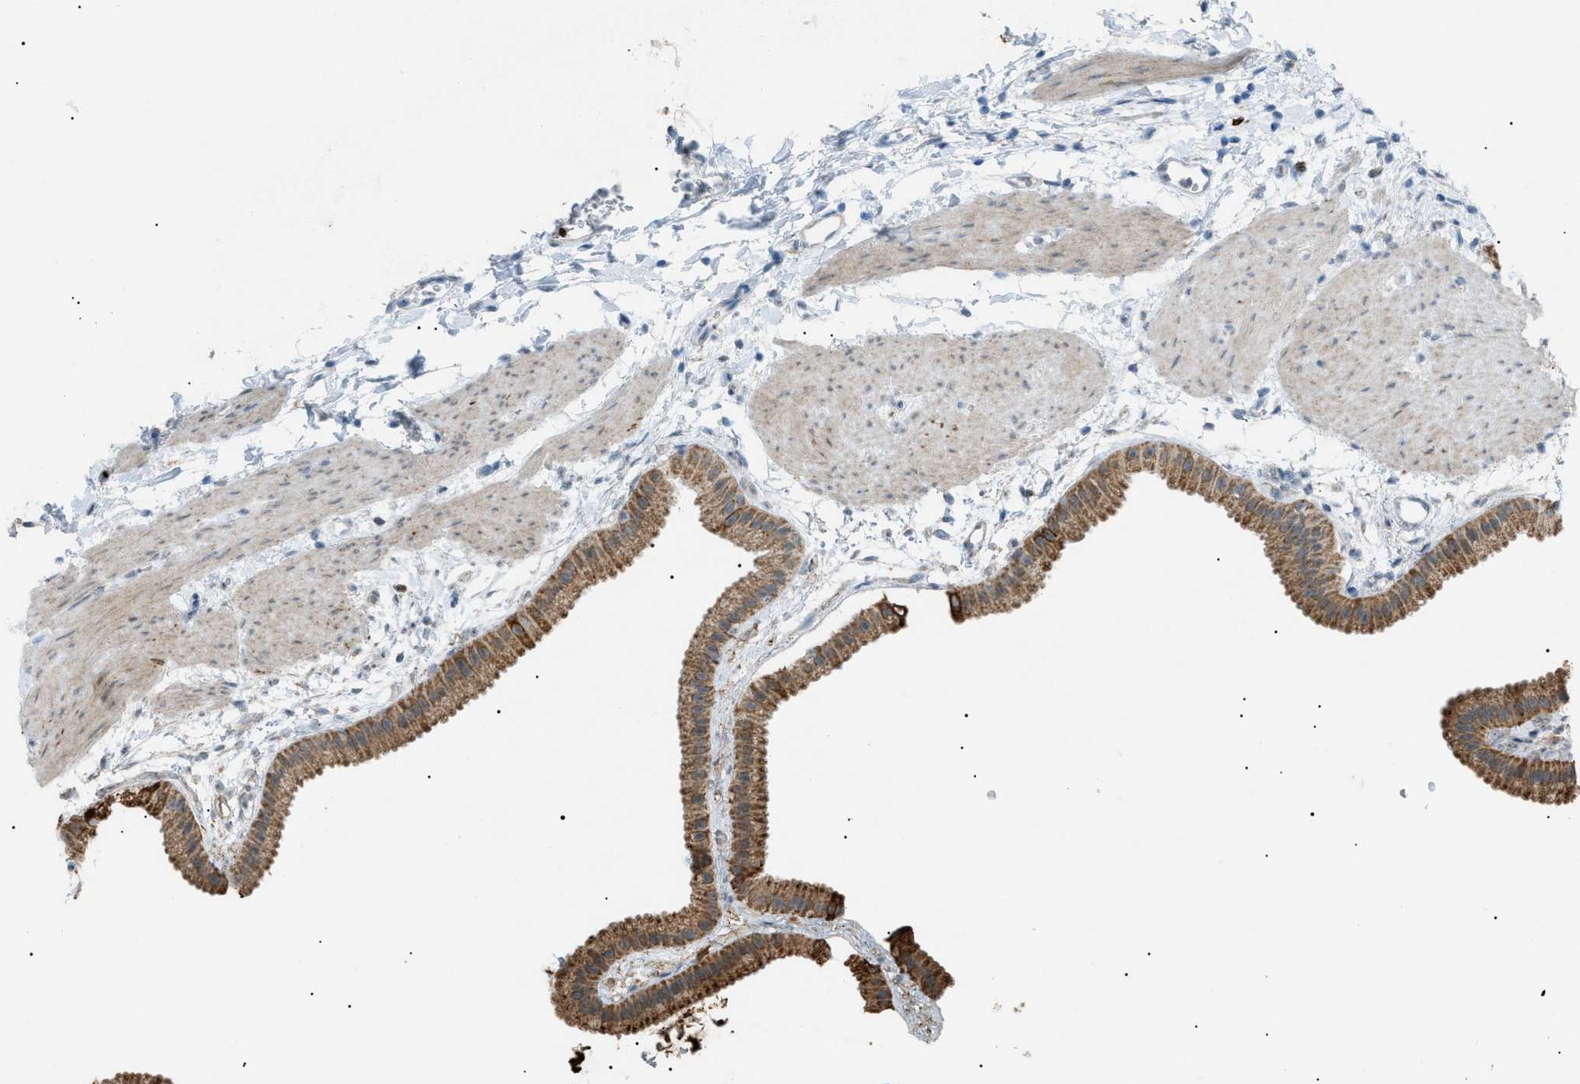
{"staining": {"intensity": "moderate", "quantity": ">75%", "location": "cytoplasmic/membranous"}, "tissue": "gallbladder", "cell_type": "Glandular cells", "image_type": "normal", "snomed": [{"axis": "morphology", "description": "Normal tissue, NOS"}, {"axis": "topography", "description": "Gallbladder"}], "caption": "Brown immunohistochemical staining in normal human gallbladder shows moderate cytoplasmic/membranous staining in approximately >75% of glandular cells. (DAB IHC, brown staining for protein, blue staining for nuclei).", "gene": "ZNF516", "patient": {"sex": "female", "age": 64}}